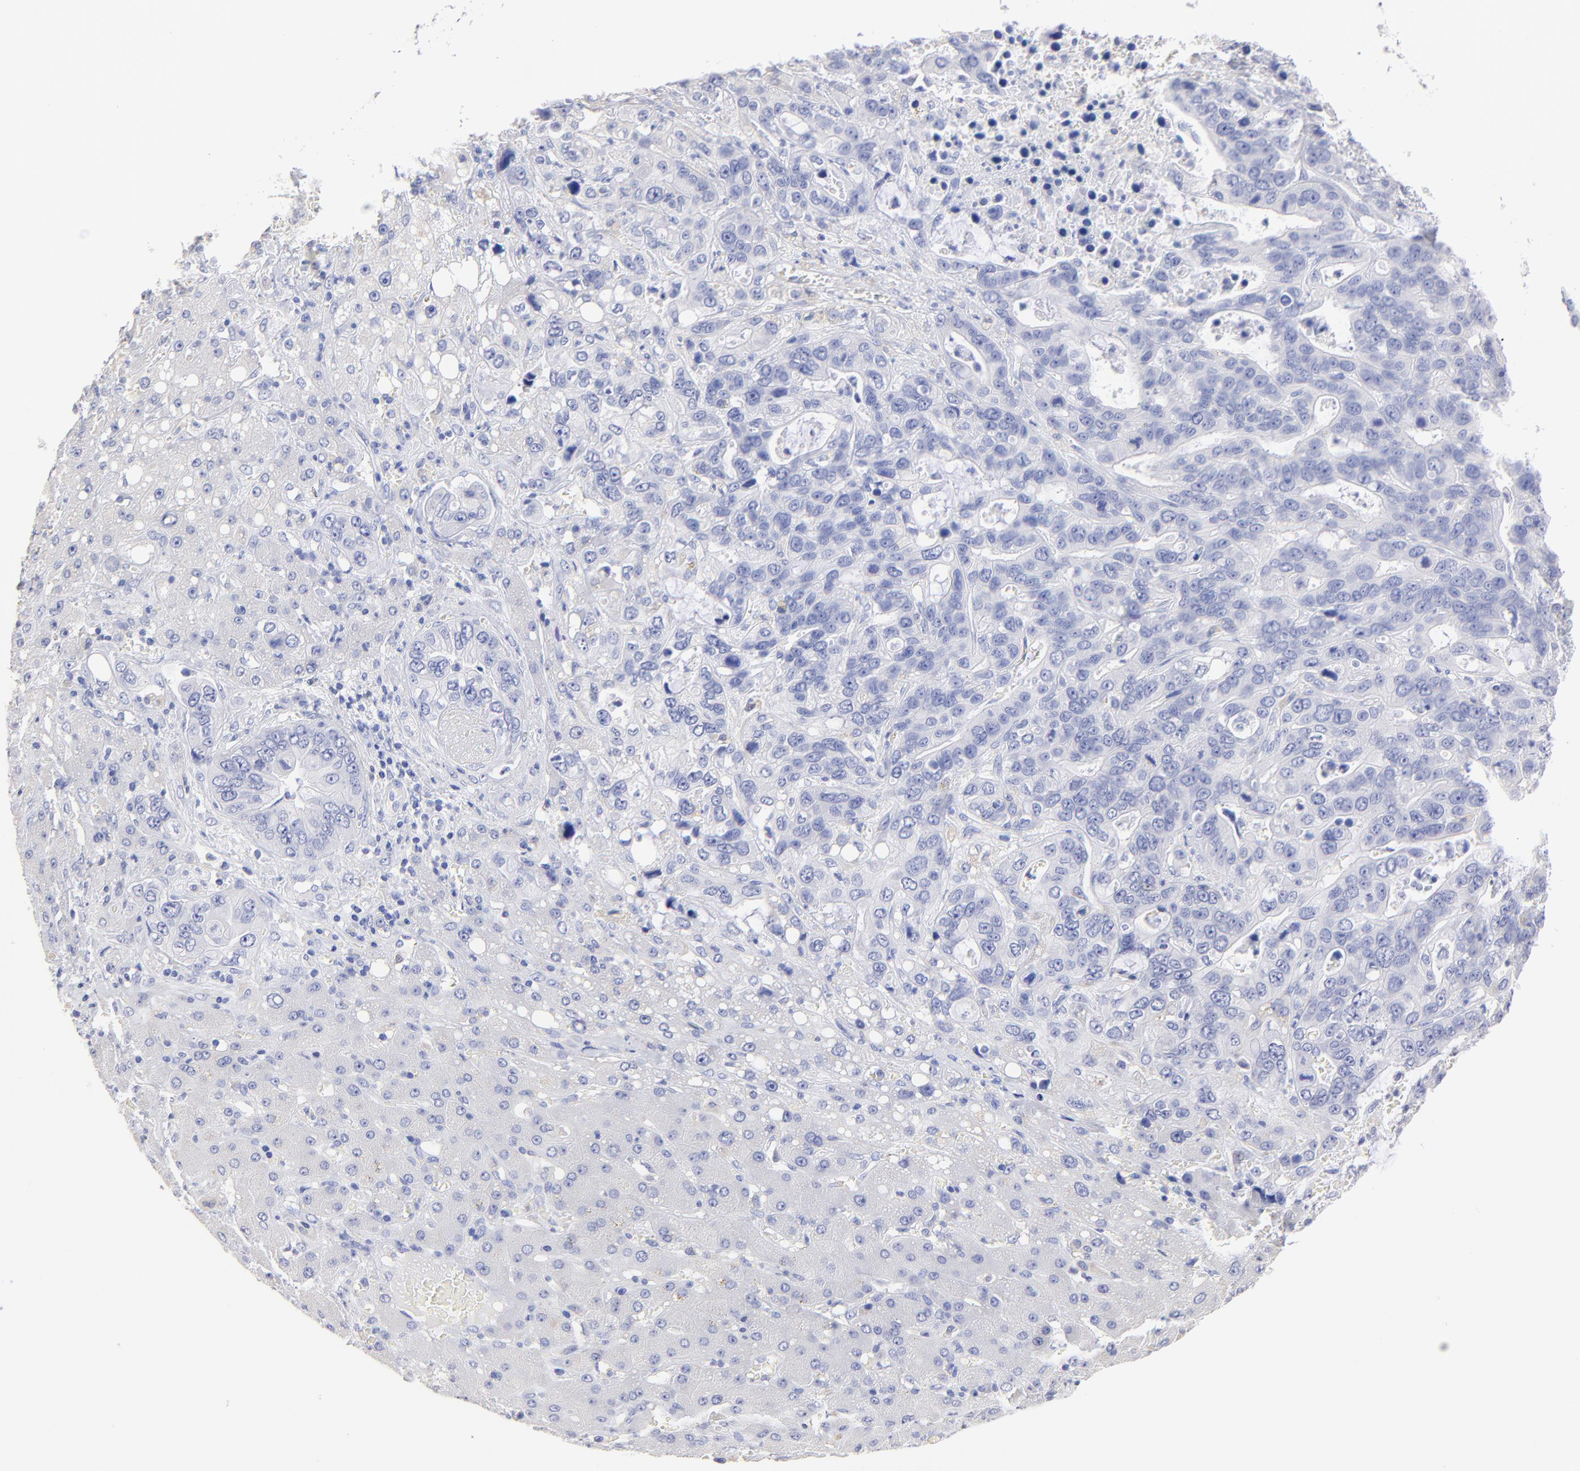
{"staining": {"intensity": "negative", "quantity": "none", "location": "none"}, "tissue": "liver cancer", "cell_type": "Tumor cells", "image_type": "cancer", "snomed": [{"axis": "morphology", "description": "Cholangiocarcinoma"}, {"axis": "topography", "description": "Liver"}], "caption": "Cholangiocarcinoma (liver) was stained to show a protein in brown. There is no significant staining in tumor cells. (DAB immunohistochemistry (IHC), high magnification).", "gene": "CFAP57", "patient": {"sex": "female", "age": 65}}